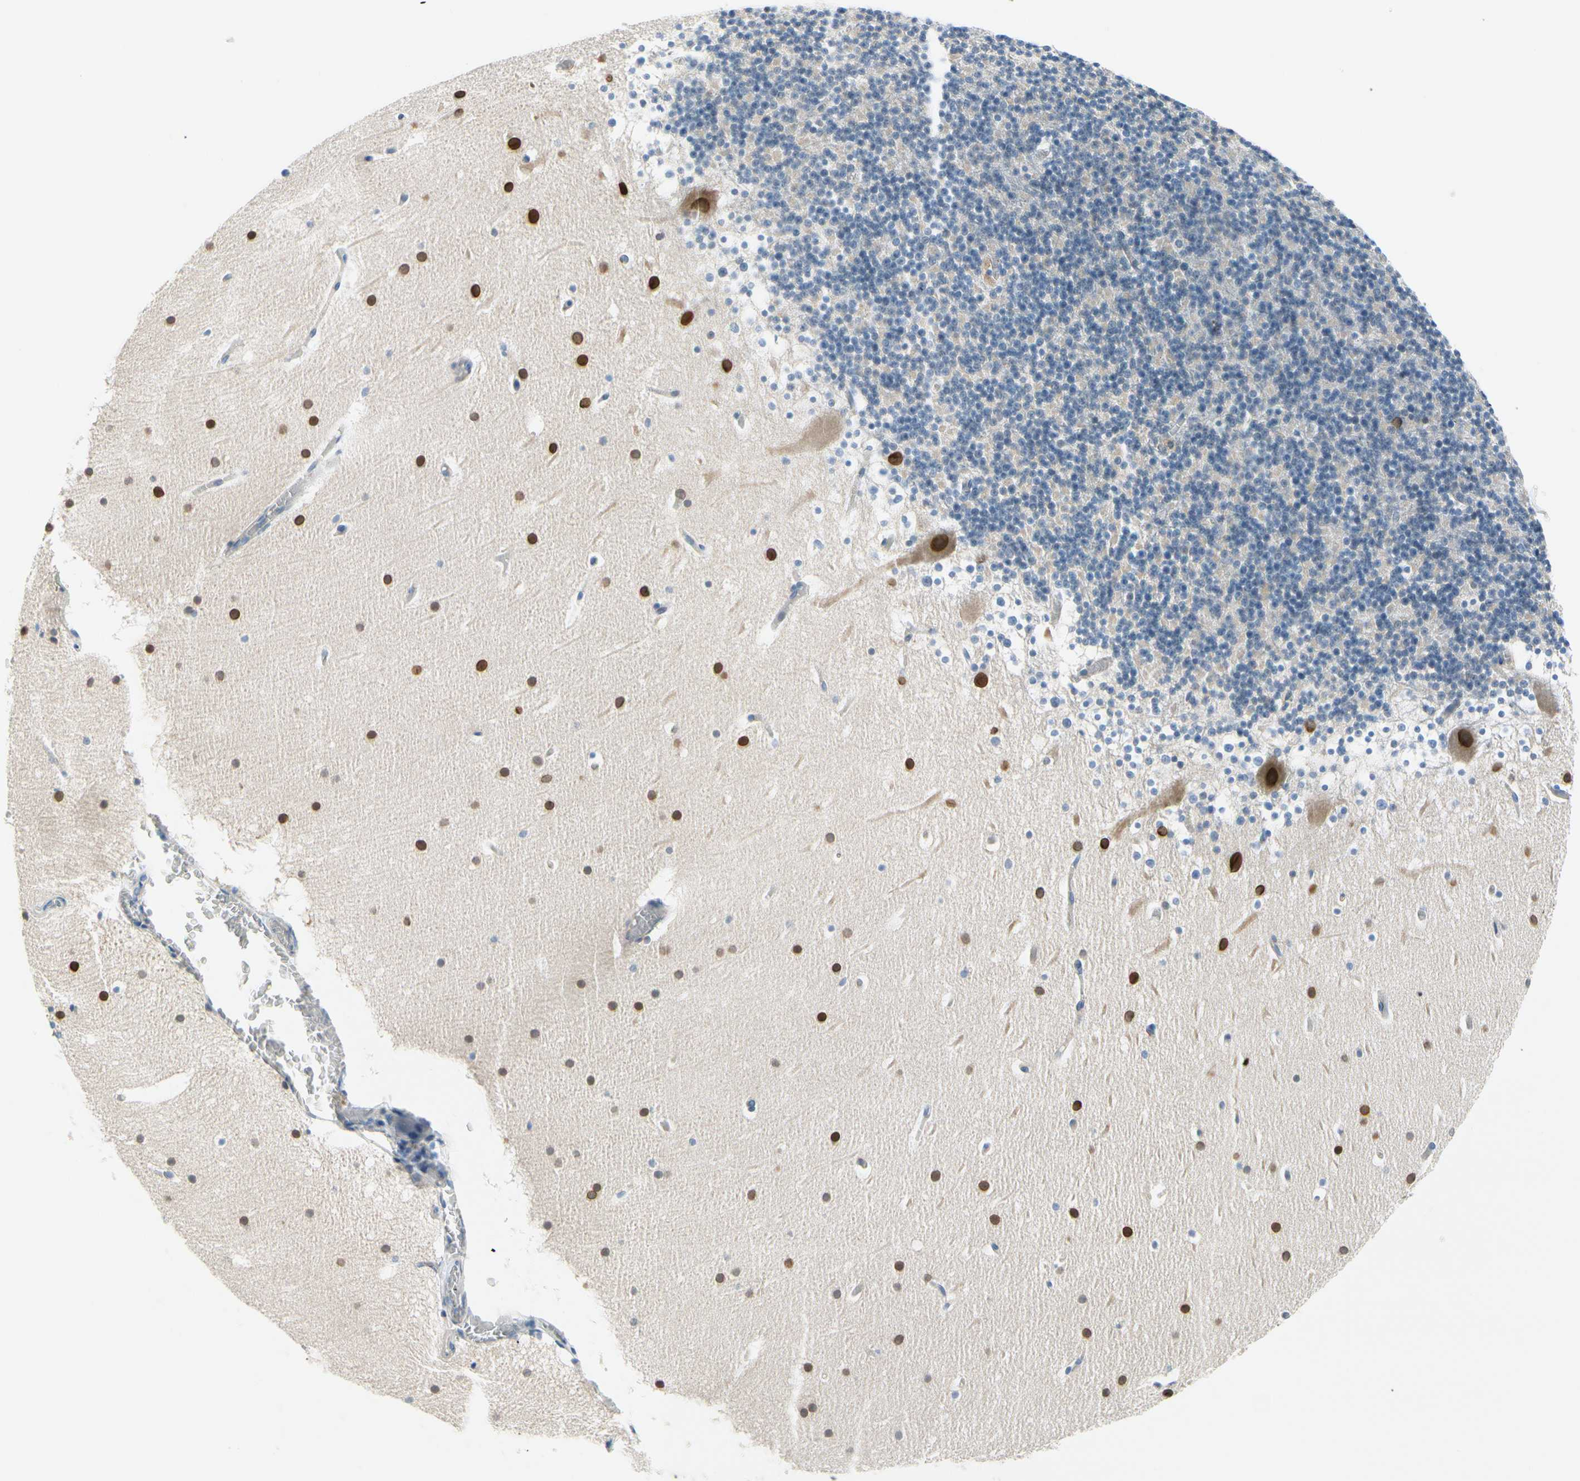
{"staining": {"intensity": "negative", "quantity": "none", "location": "none"}, "tissue": "cerebellum", "cell_type": "Cells in granular layer", "image_type": "normal", "snomed": [{"axis": "morphology", "description": "Normal tissue, NOS"}, {"axis": "topography", "description": "Cerebellum"}], "caption": "Benign cerebellum was stained to show a protein in brown. There is no significant positivity in cells in granular layer. (Brightfield microscopy of DAB (3,3'-diaminobenzidine) immunohistochemistry at high magnification).", "gene": "FCER2", "patient": {"sex": "male", "age": 45}}